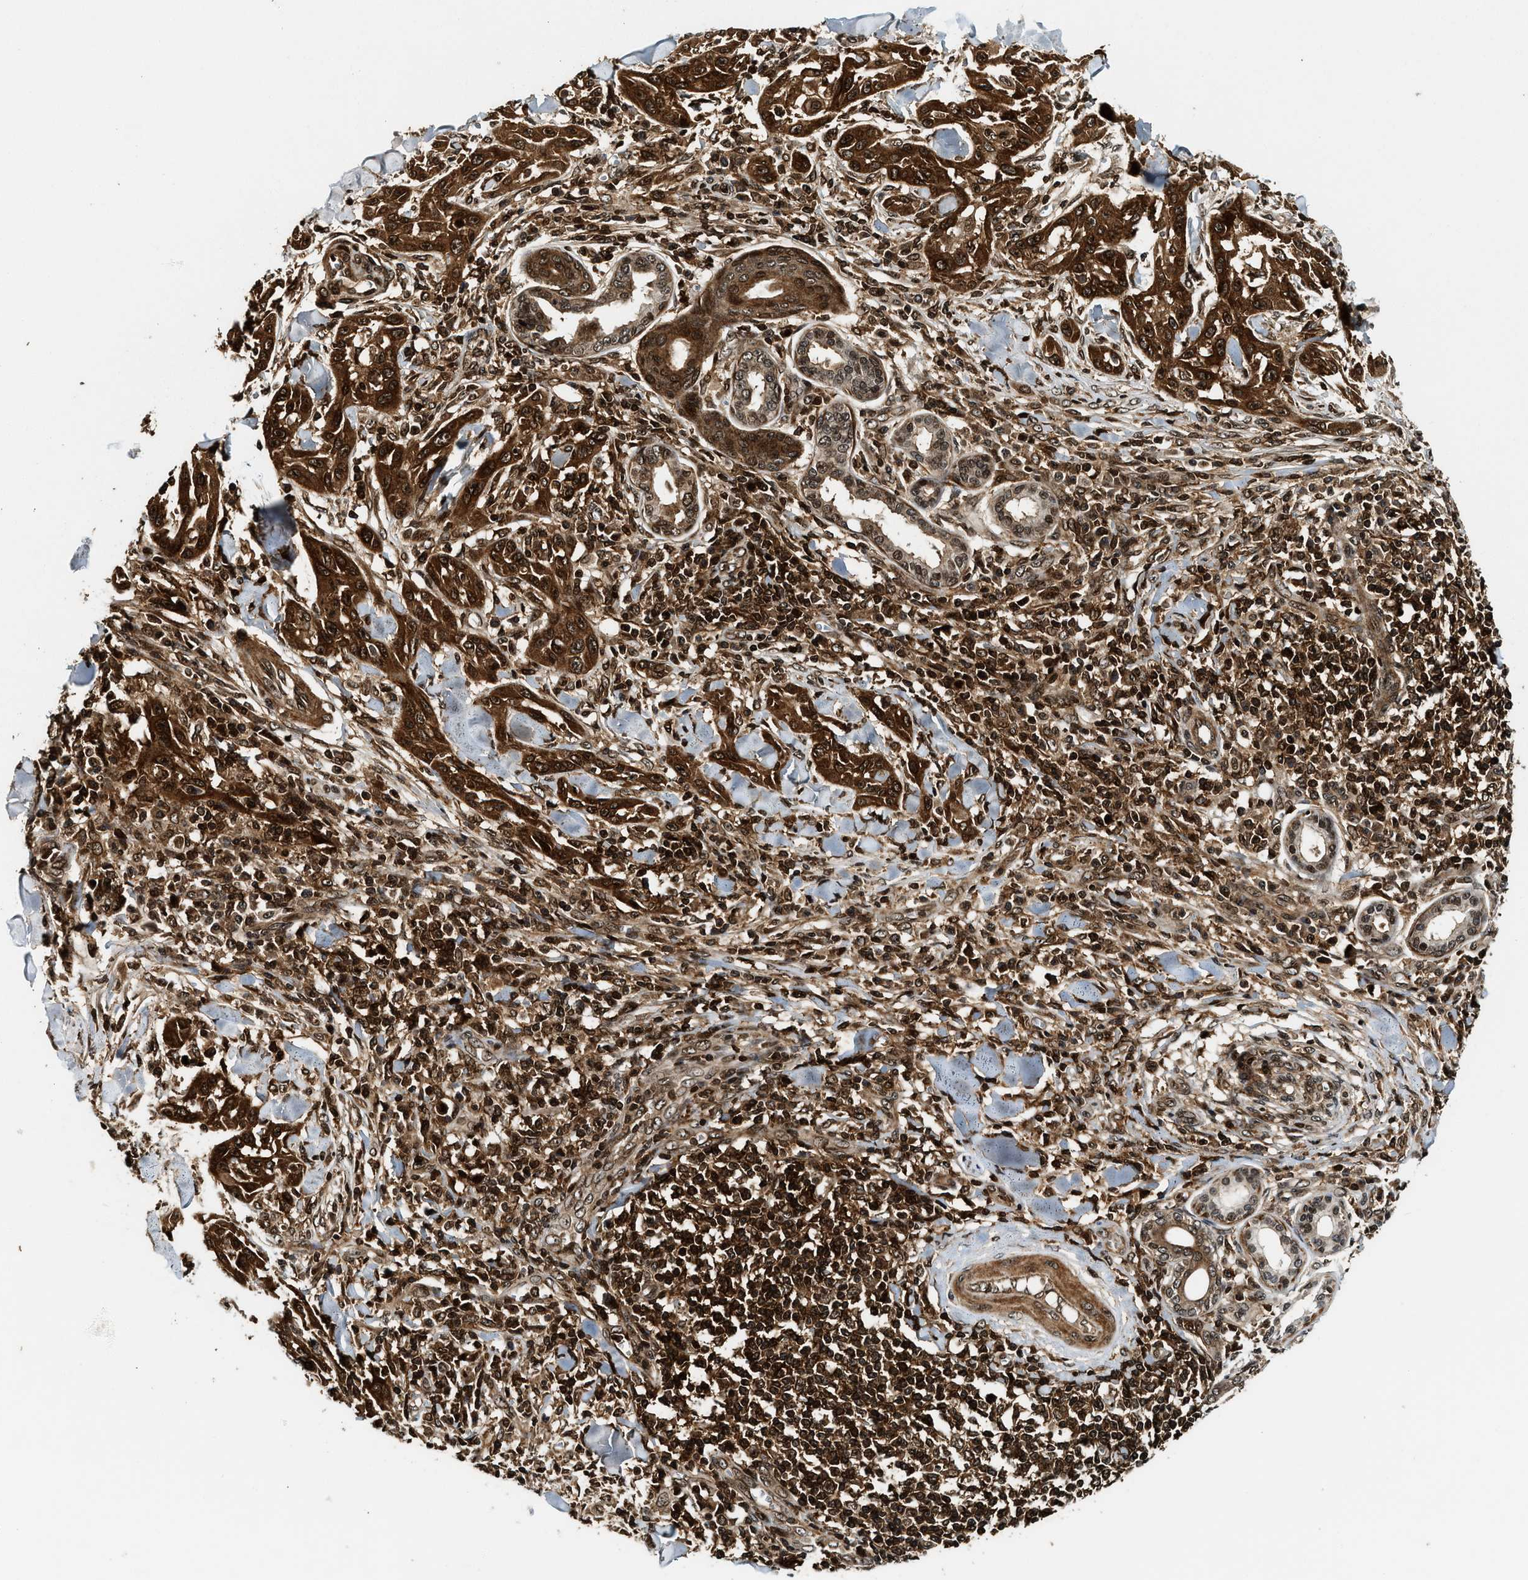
{"staining": {"intensity": "strong", "quantity": ">75%", "location": "cytoplasmic/membranous,nuclear"}, "tissue": "skin cancer", "cell_type": "Tumor cells", "image_type": "cancer", "snomed": [{"axis": "morphology", "description": "Squamous cell carcinoma, NOS"}, {"axis": "topography", "description": "Skin"}], "caption": "Protein analysis of skin cancer (squamous cell carcinoma) tissue reveals strong cytoplasmic/membranous and nuclear staining in about >75% of tumor cells.", "gene": "MDM2", "patient": {"sex": "male", "age": 24}}